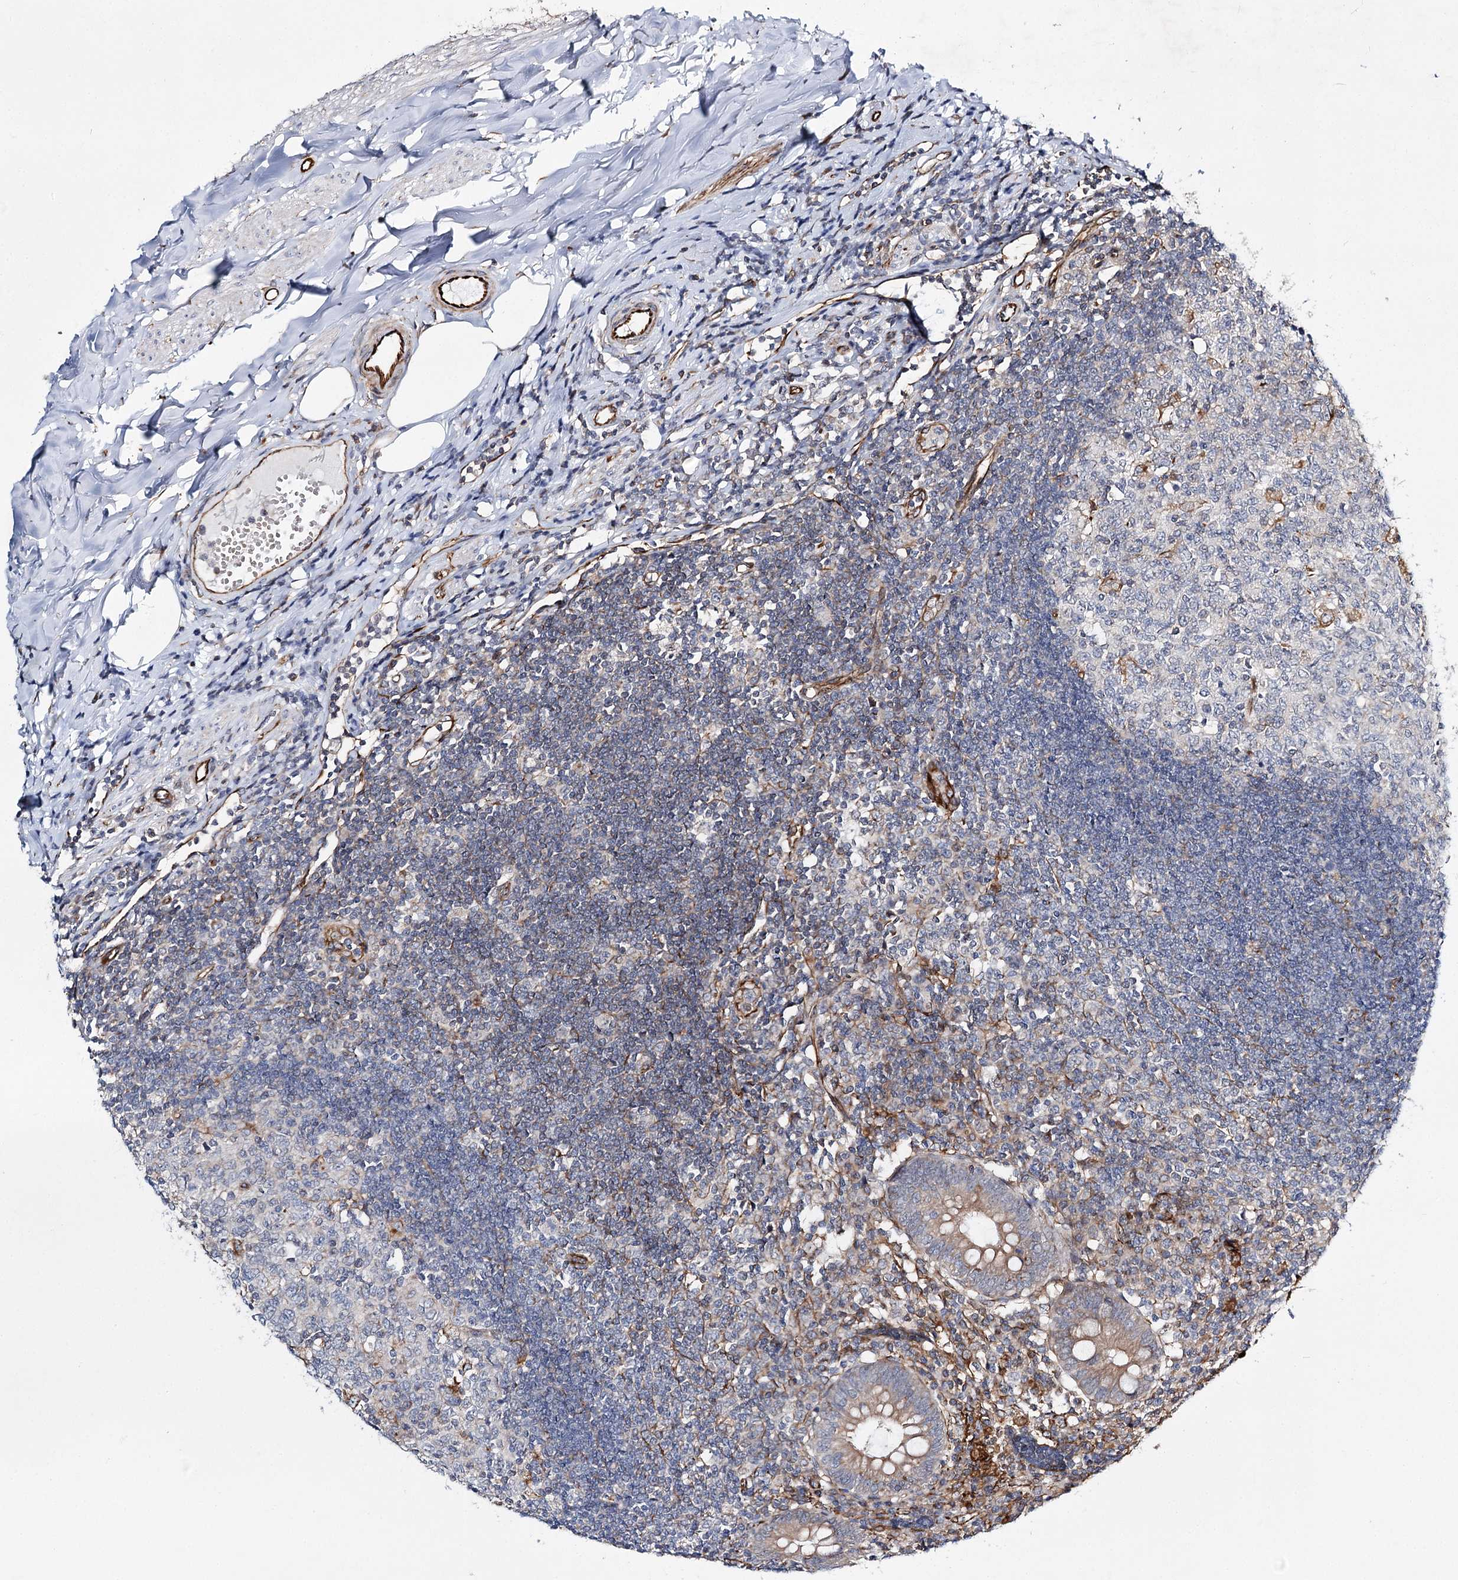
{"staining": {"intensity": "weak", "quantity": ">75%", "location": "cytoplasmic/membranous"}, "tissue": "appendix", "cell_type": "Glandular cells", "image_type": "normal", "snomed": [{"axis": "morphology", "description": "Normal tissue, NOS"}, {"axis": "topography", "description": "Appendix"}], "caption": "IHC micrograph of unremarkable appendix: human appendix stained using immunohistochemistry (IHC) reveals low levels of weak protein expression localized specifically in the cytoplasmic/membranous of glandular cells, appearing as a cytoplasmic/membranous brown color.", "gene": "DPEP2", "patient": {"sex": "female", "age": 54}}